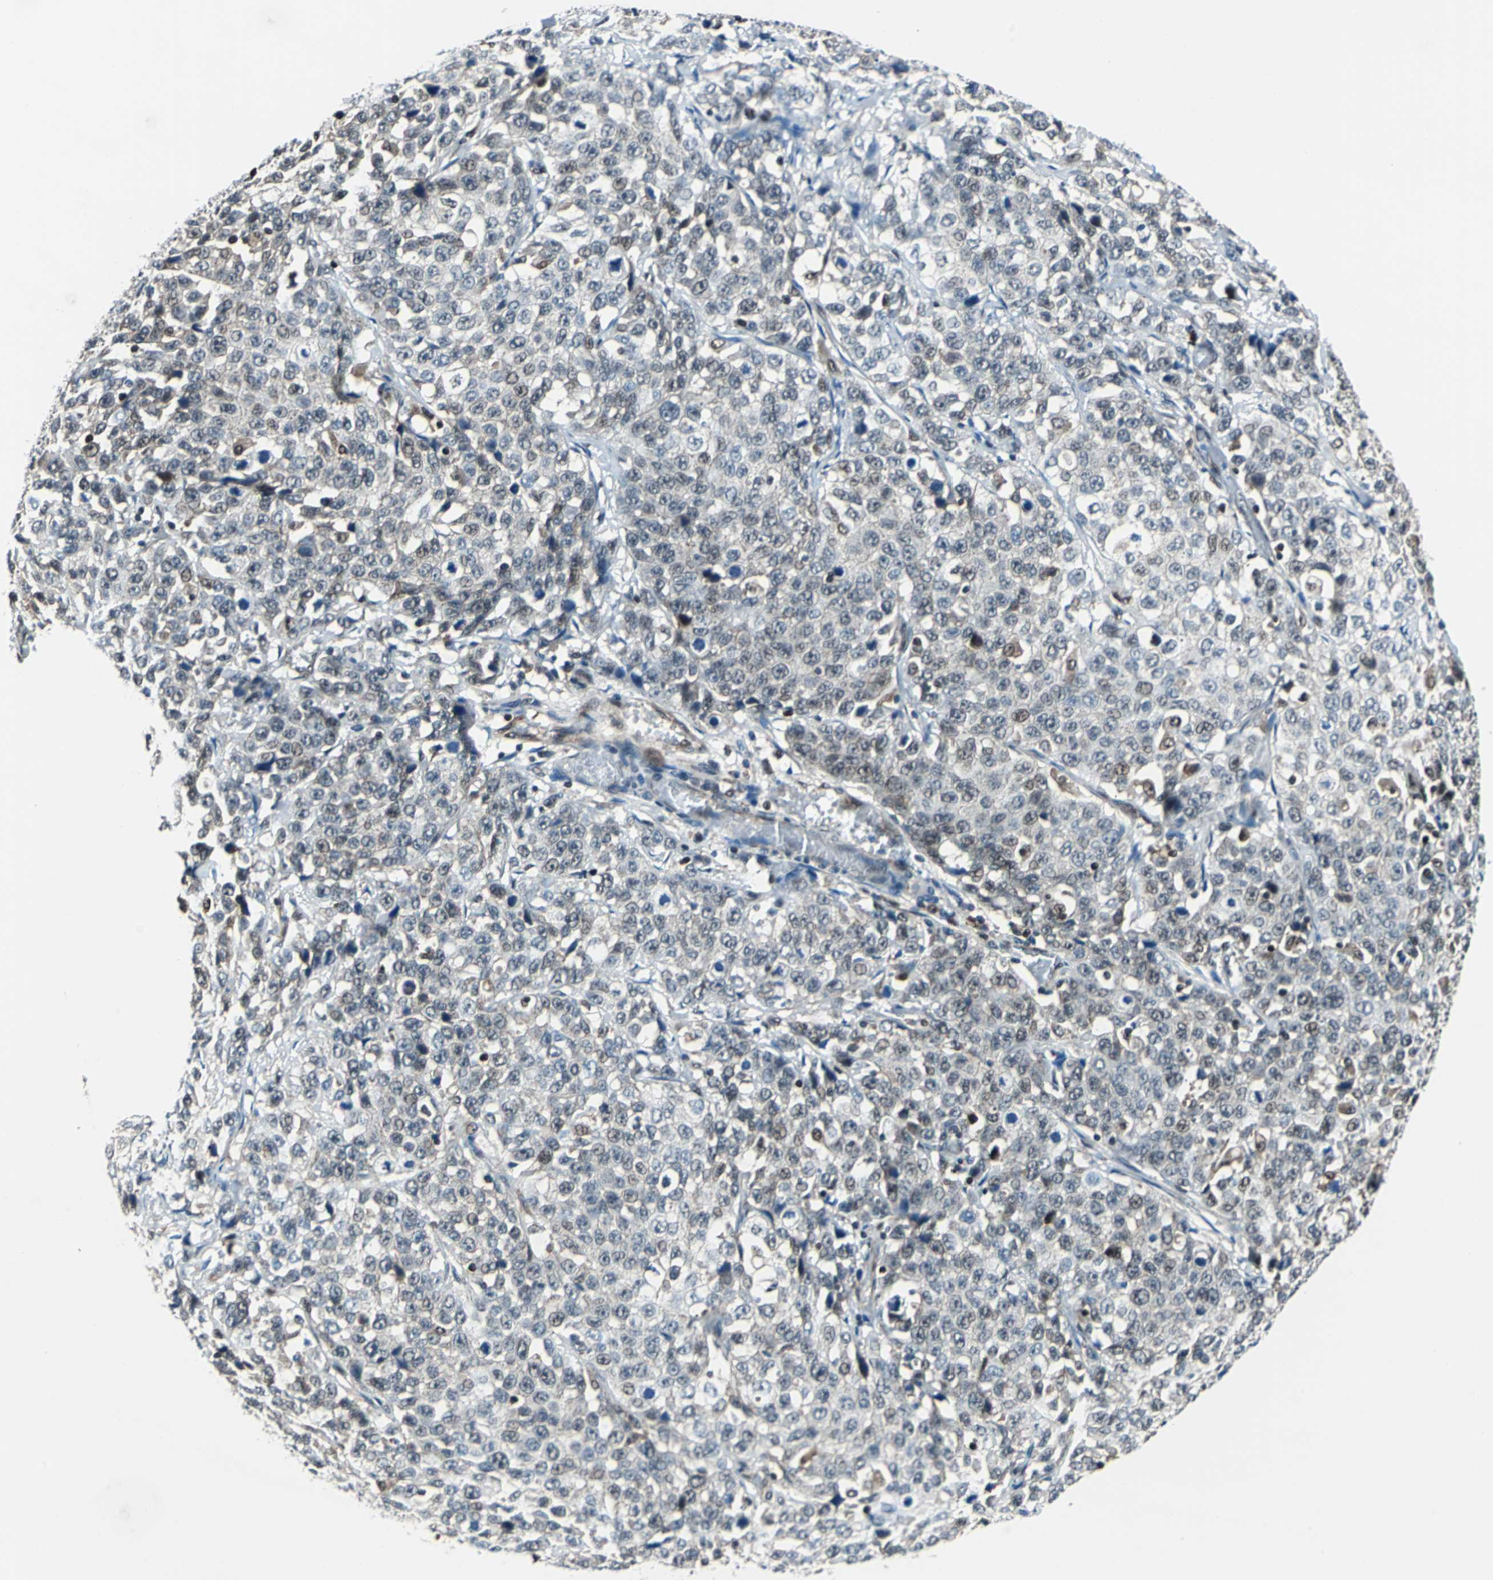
{"staining": {"intensity": "weak", "quantity": "<25%", "location": "cytoplasmic/membranous,nuclear"}, "tissue": "stomach cancer", "cell_type": "Tumor cells", "image_type": "cancer", "snomed": [{"axis": "morphology", "description": "Normal tissue, NOS"}, {"axis": "morphology", "description": "Adenocarcinoma, NOS"}, {"axis": "topography", "description": "Stomach"}], "caption": "Adenocarcinoma (stomach) was stained to show a protein in brown. There is no significant staining in tumor cells.", "gene": "POLR3K", "patient": {"sex": "male", "age": 48}}